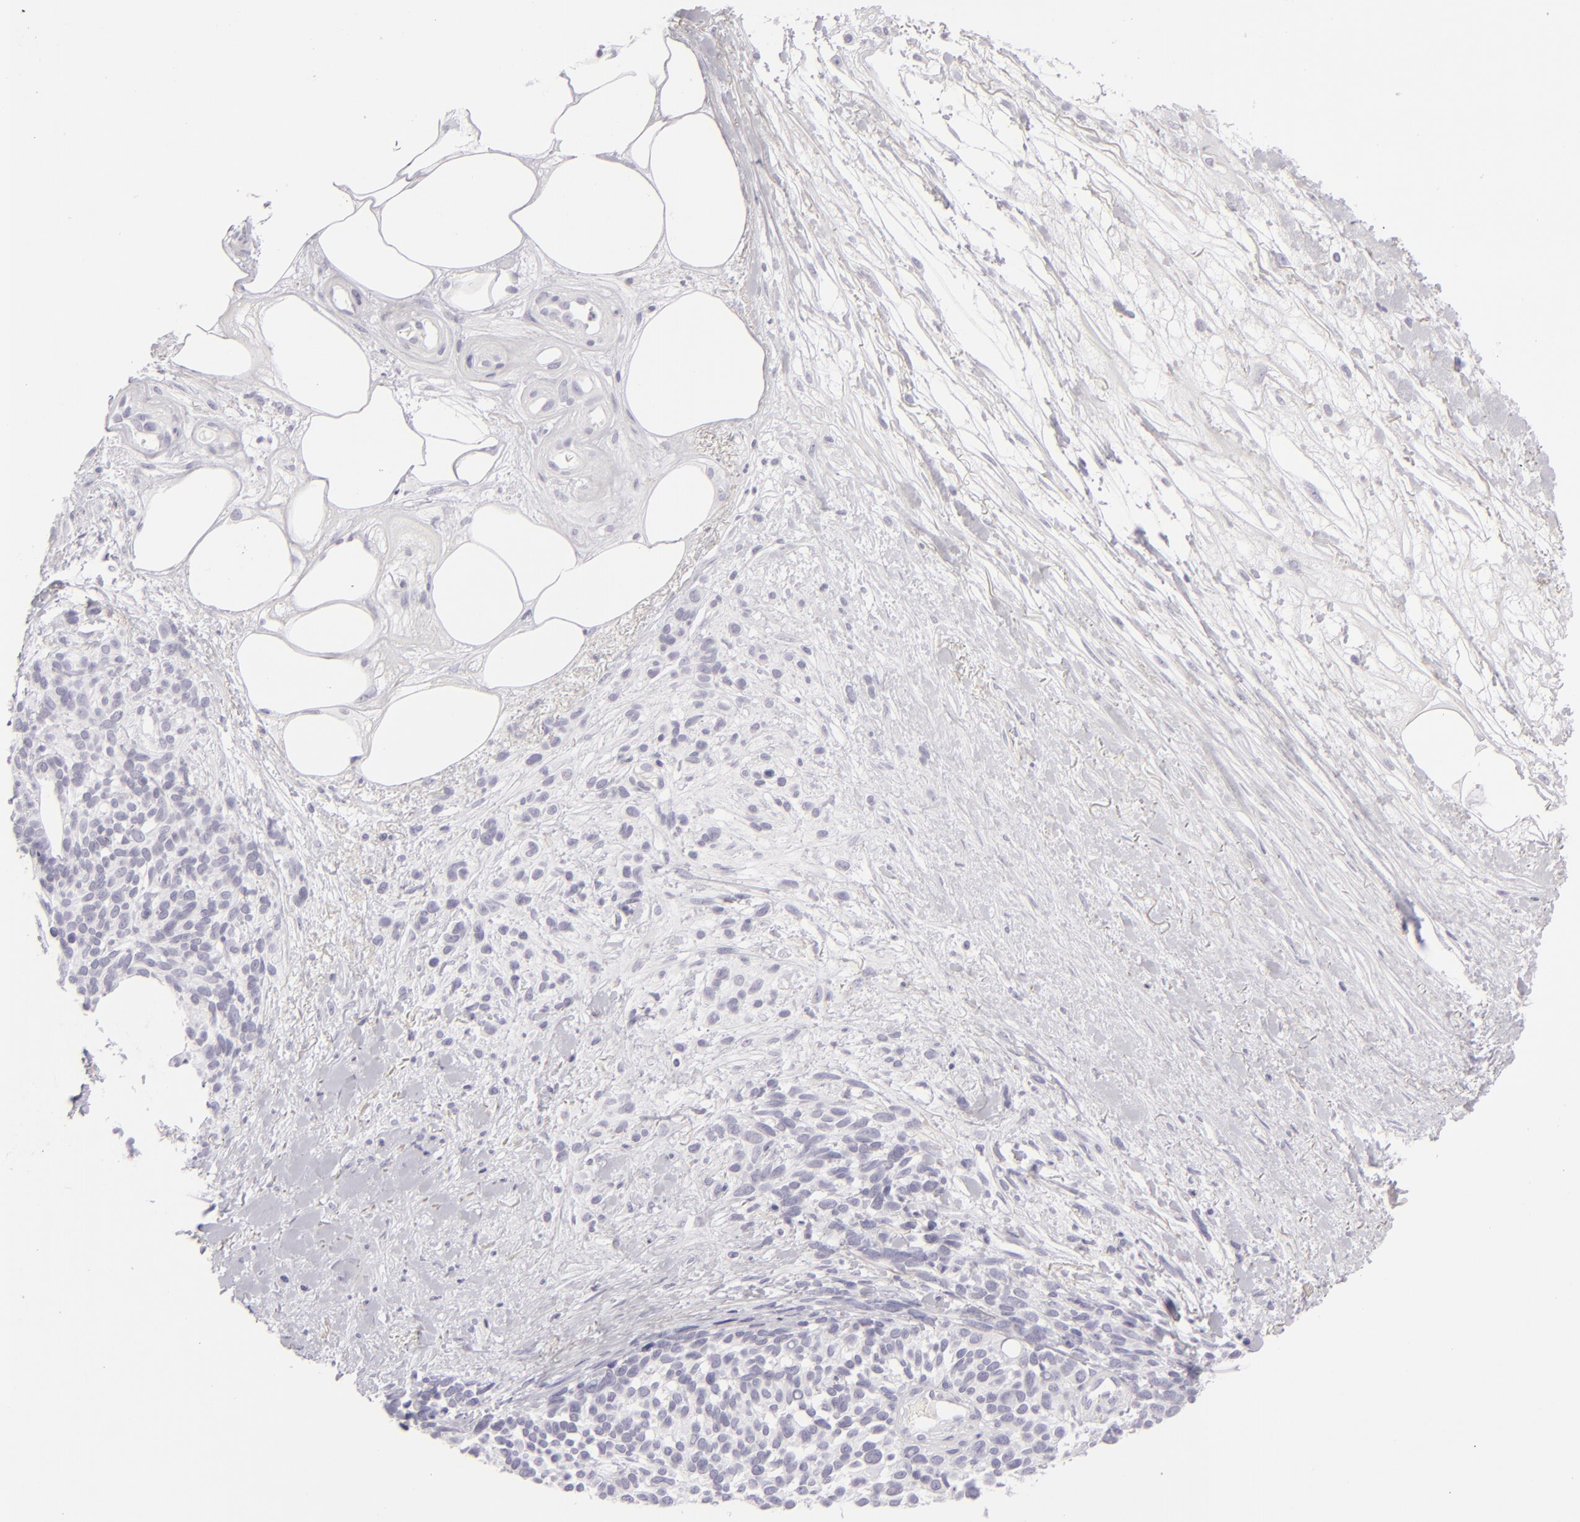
{"staining": {"intensity": "negative", "quantity": "none", "location": "none"}, "tissue": "melanoma", "cell_type": "Tumor cells", "image_type": "cancer", "snomed": [{"axis": "morphology", "description": "Malignant melanoma, NOS"}, {"axis": "topography", "description": "Skin"}], "caption": "Immunohistochemical staining of malignant melanoma shows no significant expression in tumor cells.", "gene": "CDX2", "patient": {"sex": "female", "age": 85}}